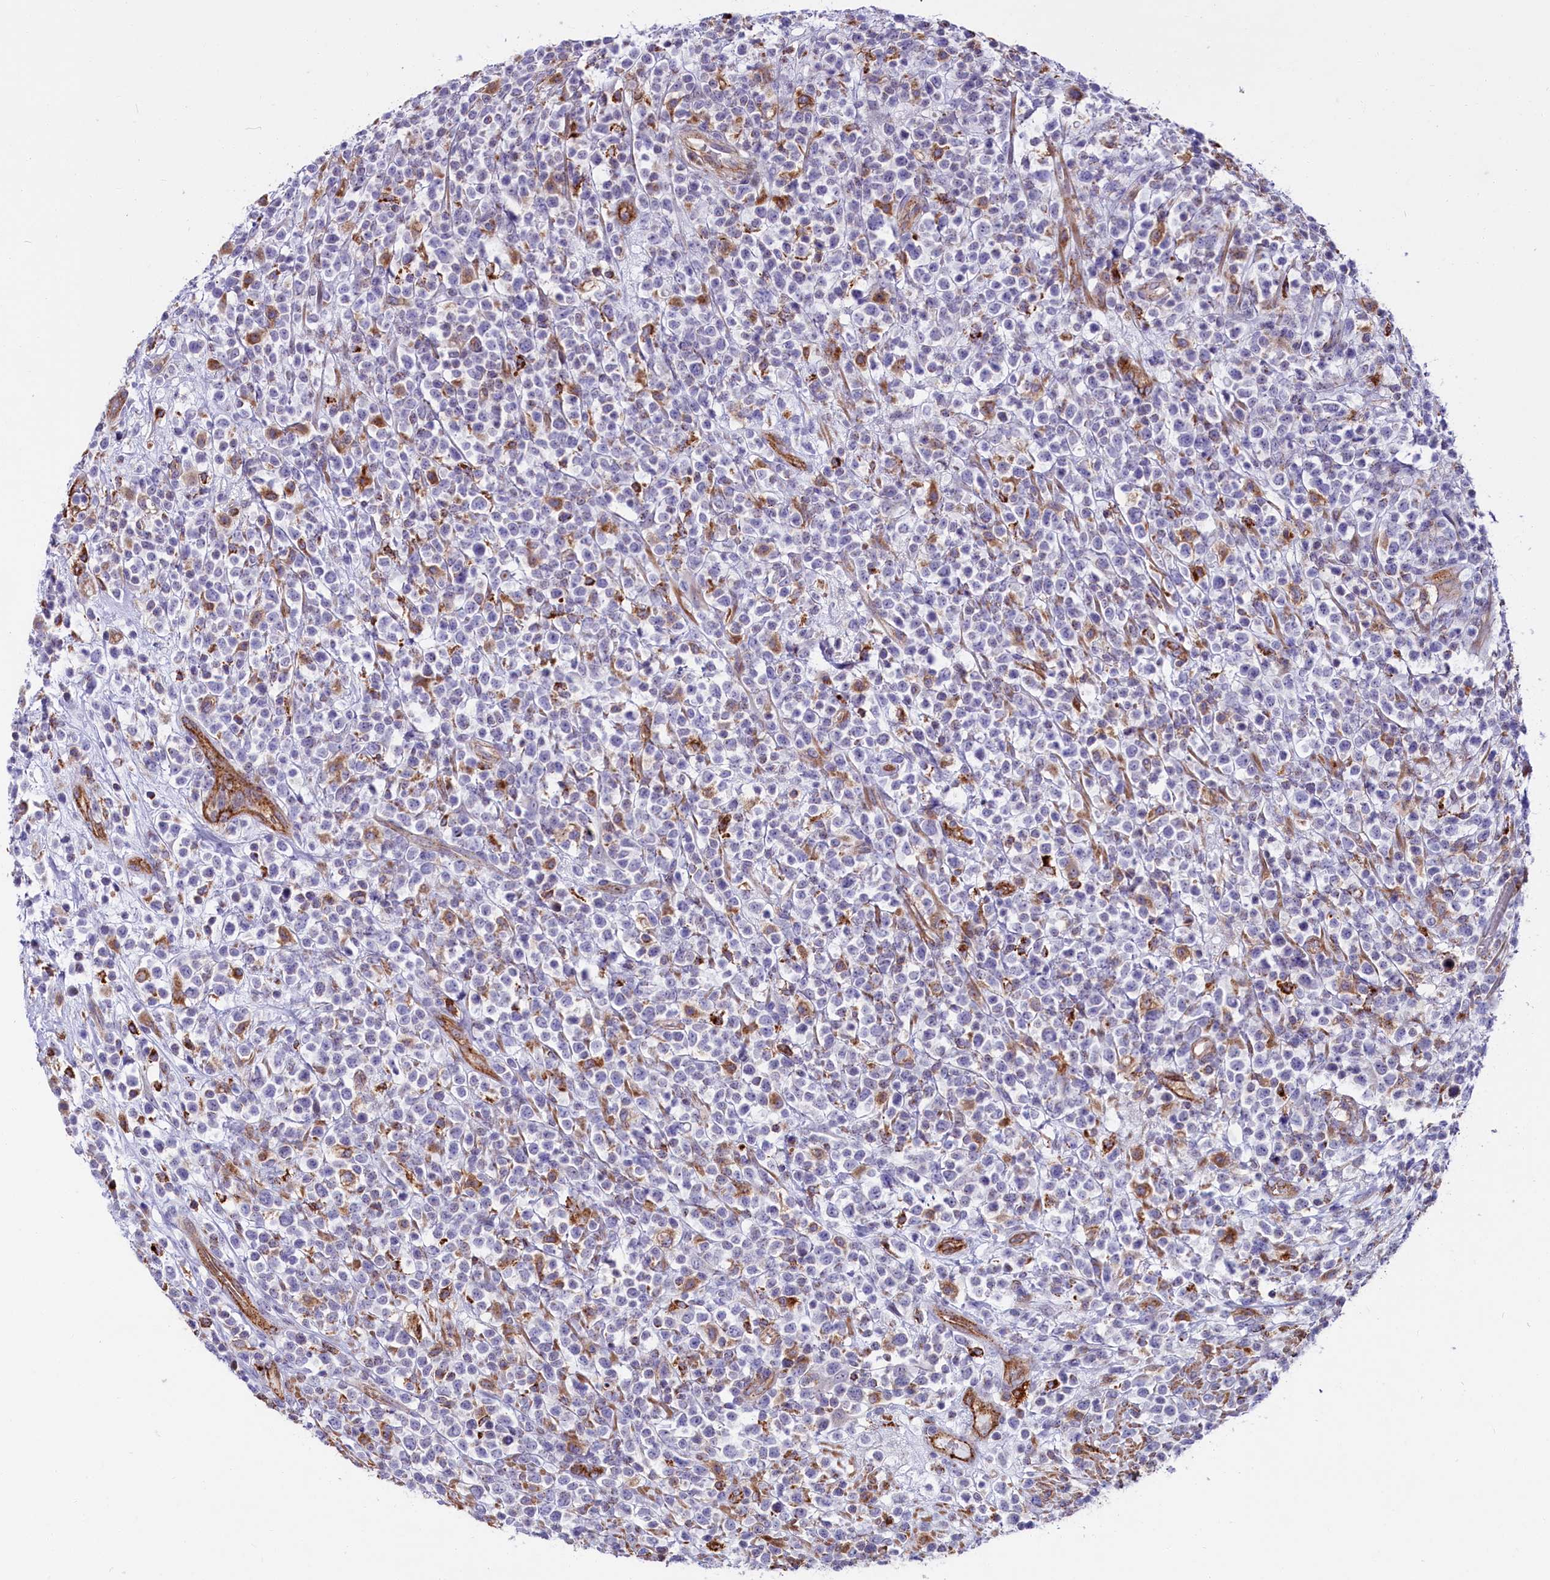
{"staining": {"intensity": "negative", "quantity": "none", "location": "none"}, "tissue": "lymphoma", "cell_type": "Tumor cells", "image_type": "cancer", "snomed": [{"axis": "morphology", "description": "Malignant lymphoma, non-Hodgkin's type, High grade"}, {"axis": "topography", "description": "Colon"}], "caption": "IHC of human lymphoma exhibits no staining in tumor cells.", "gene": "IL20RA", "patient": {"sex": "female", "age": 53}}